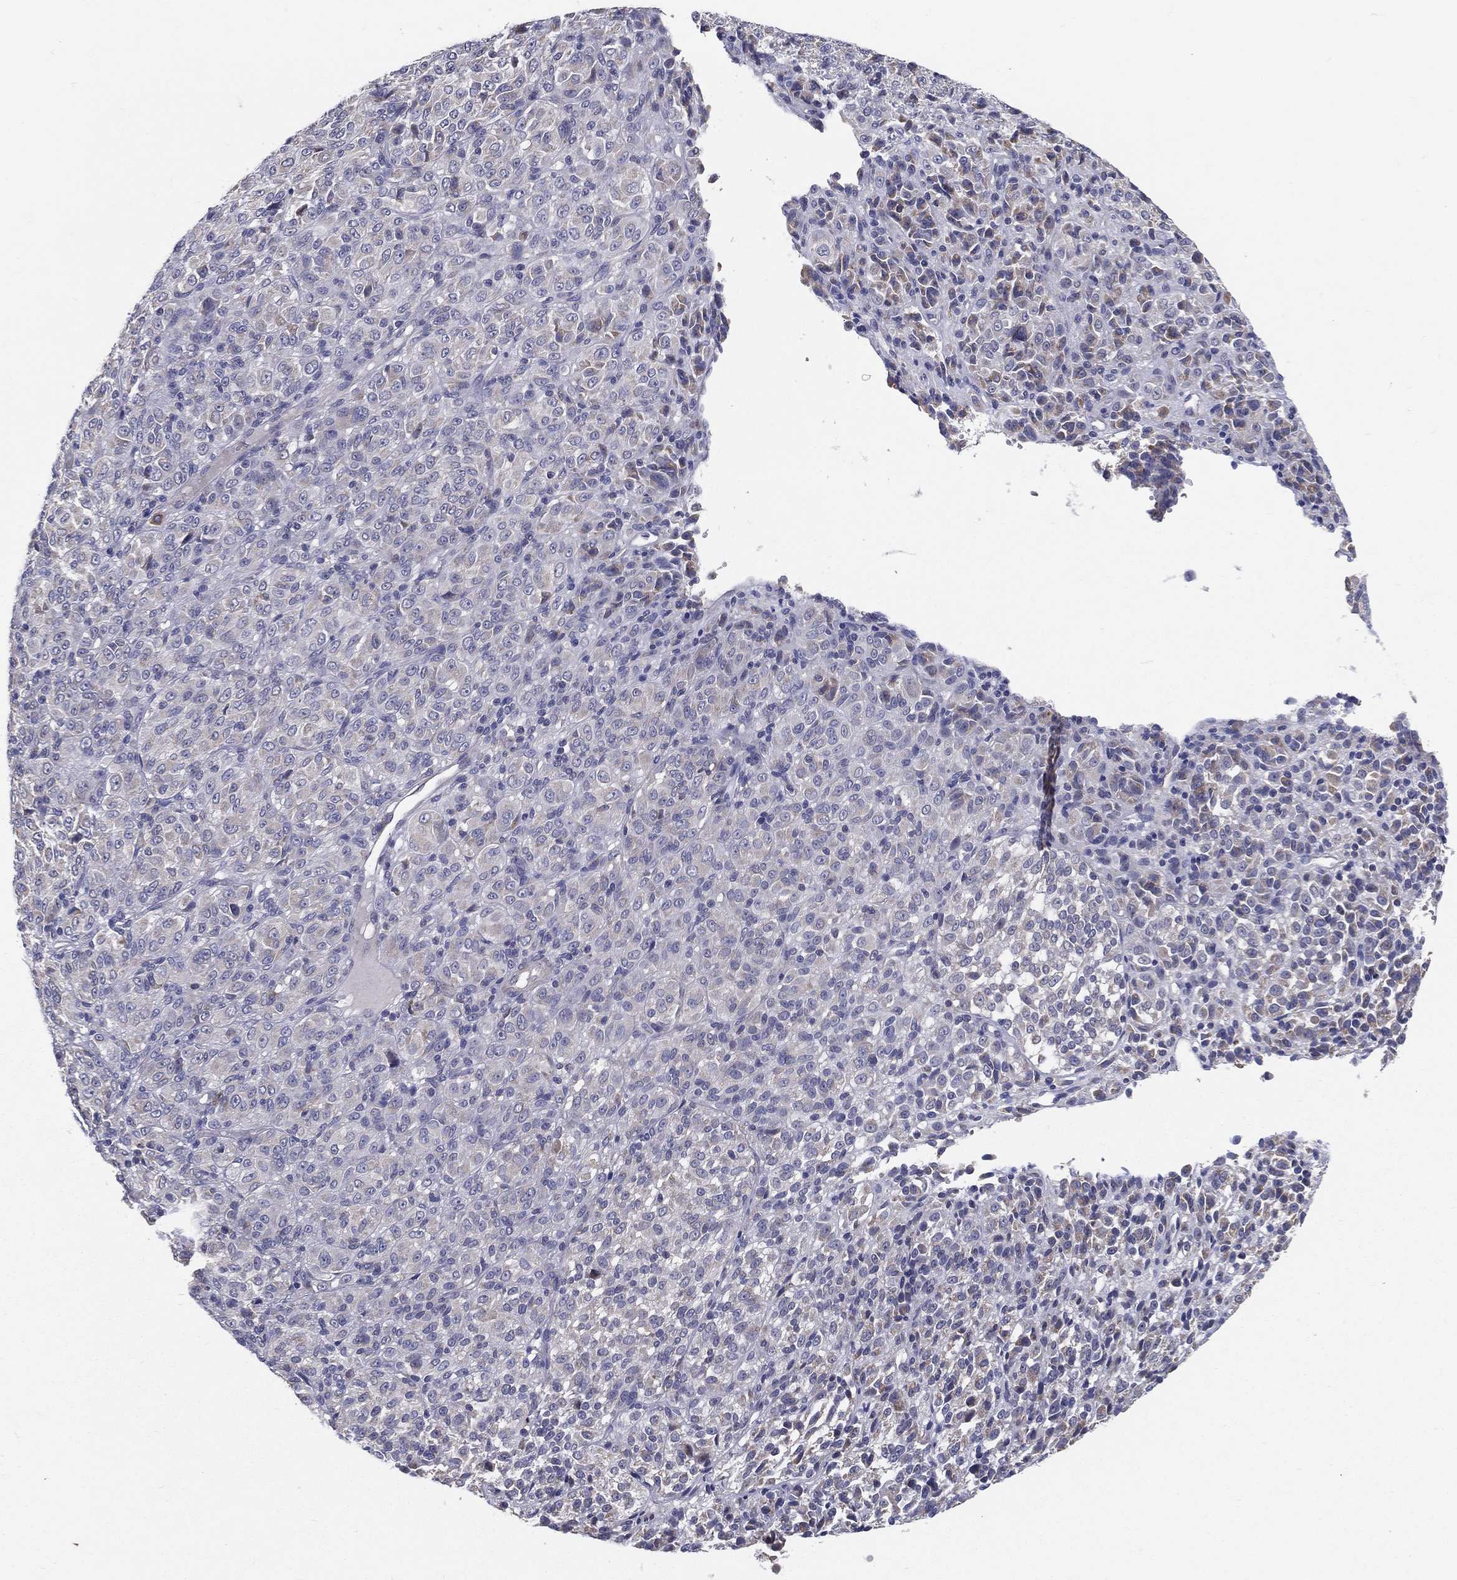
{"staining": {"intensity": "negative", "quantity": "none", "location": "none"}, "tissue": "melanoma", "cell_type": "Tumor cells", "image_type": "cancer", "snomed": [{"axis": "morphology", "description": "Malignant melanoma, Metastatic site"}, {"axis": "topography", "description": "Brain"}], "caption": "Tumor cells are negative for brown protein staining in malignant melanoma (metastatic site). (DAB (3,3'-diaminobenzidine) immunohistochemistry (IHC) with hematoxylin counter stain).", "gene": "PCSK1", "patient": {"sex": "female", "age": 56}}